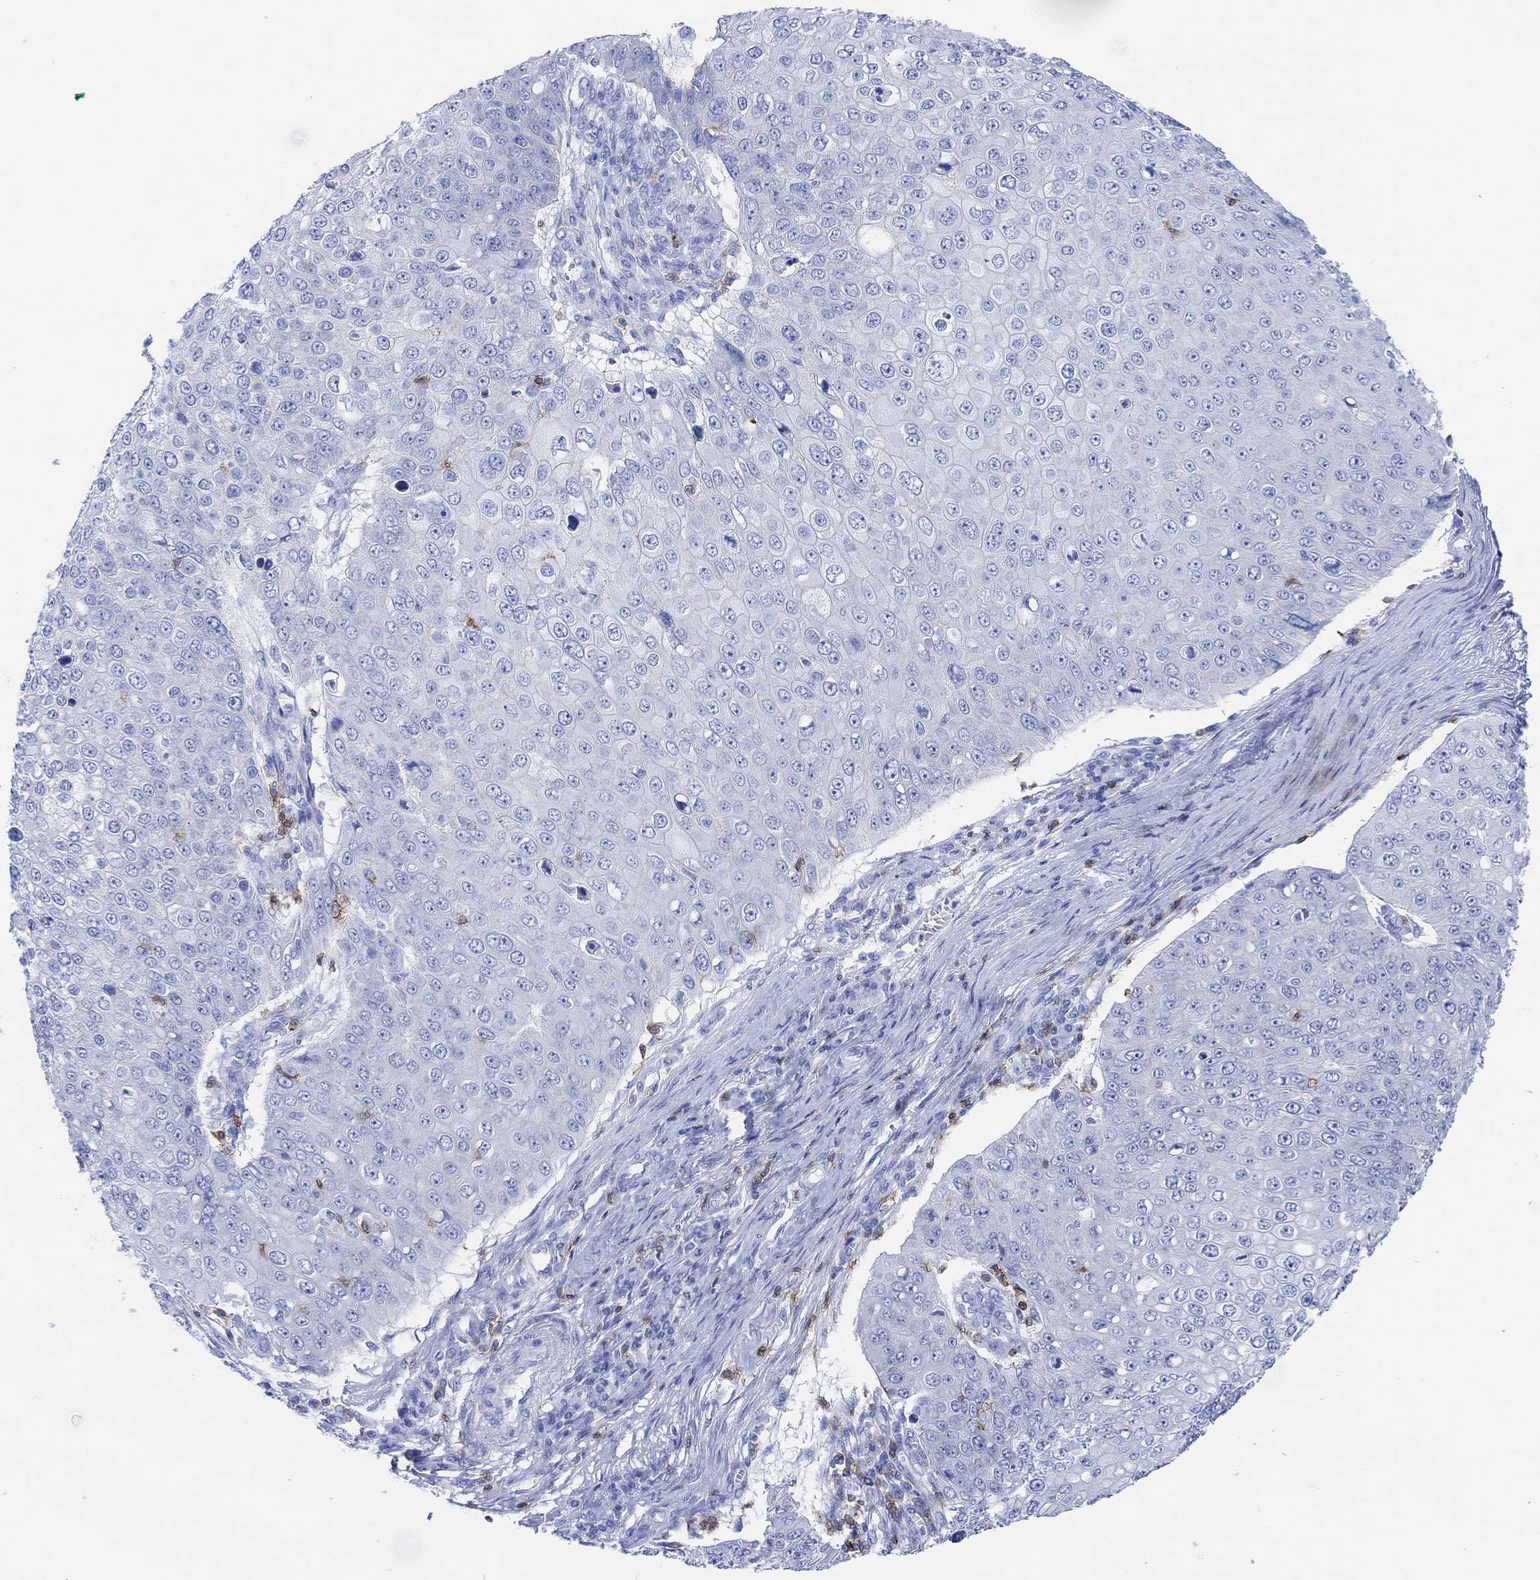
{"staining": {"intensity": "negative", "quantity": "none", "location": "none"}, "tissue": "skin cancer", "cell_type": "Tumor cells", "image_type": "cancer", "snomed": [{"axis": "morphology", "description": "Squamous cell carcinoma, NOS"}, {"axis": "topography", "description": "Skin"}], "caption": "This histopathology image is of squamous cell carcinoma (skin) stained with immunohistochemistry to label a protein in brown with the nuclei are counter-stained blue. There is no expression in tumor cells.", "gene": "GPR65", "patient": {"sex": "male", "age": 71}}